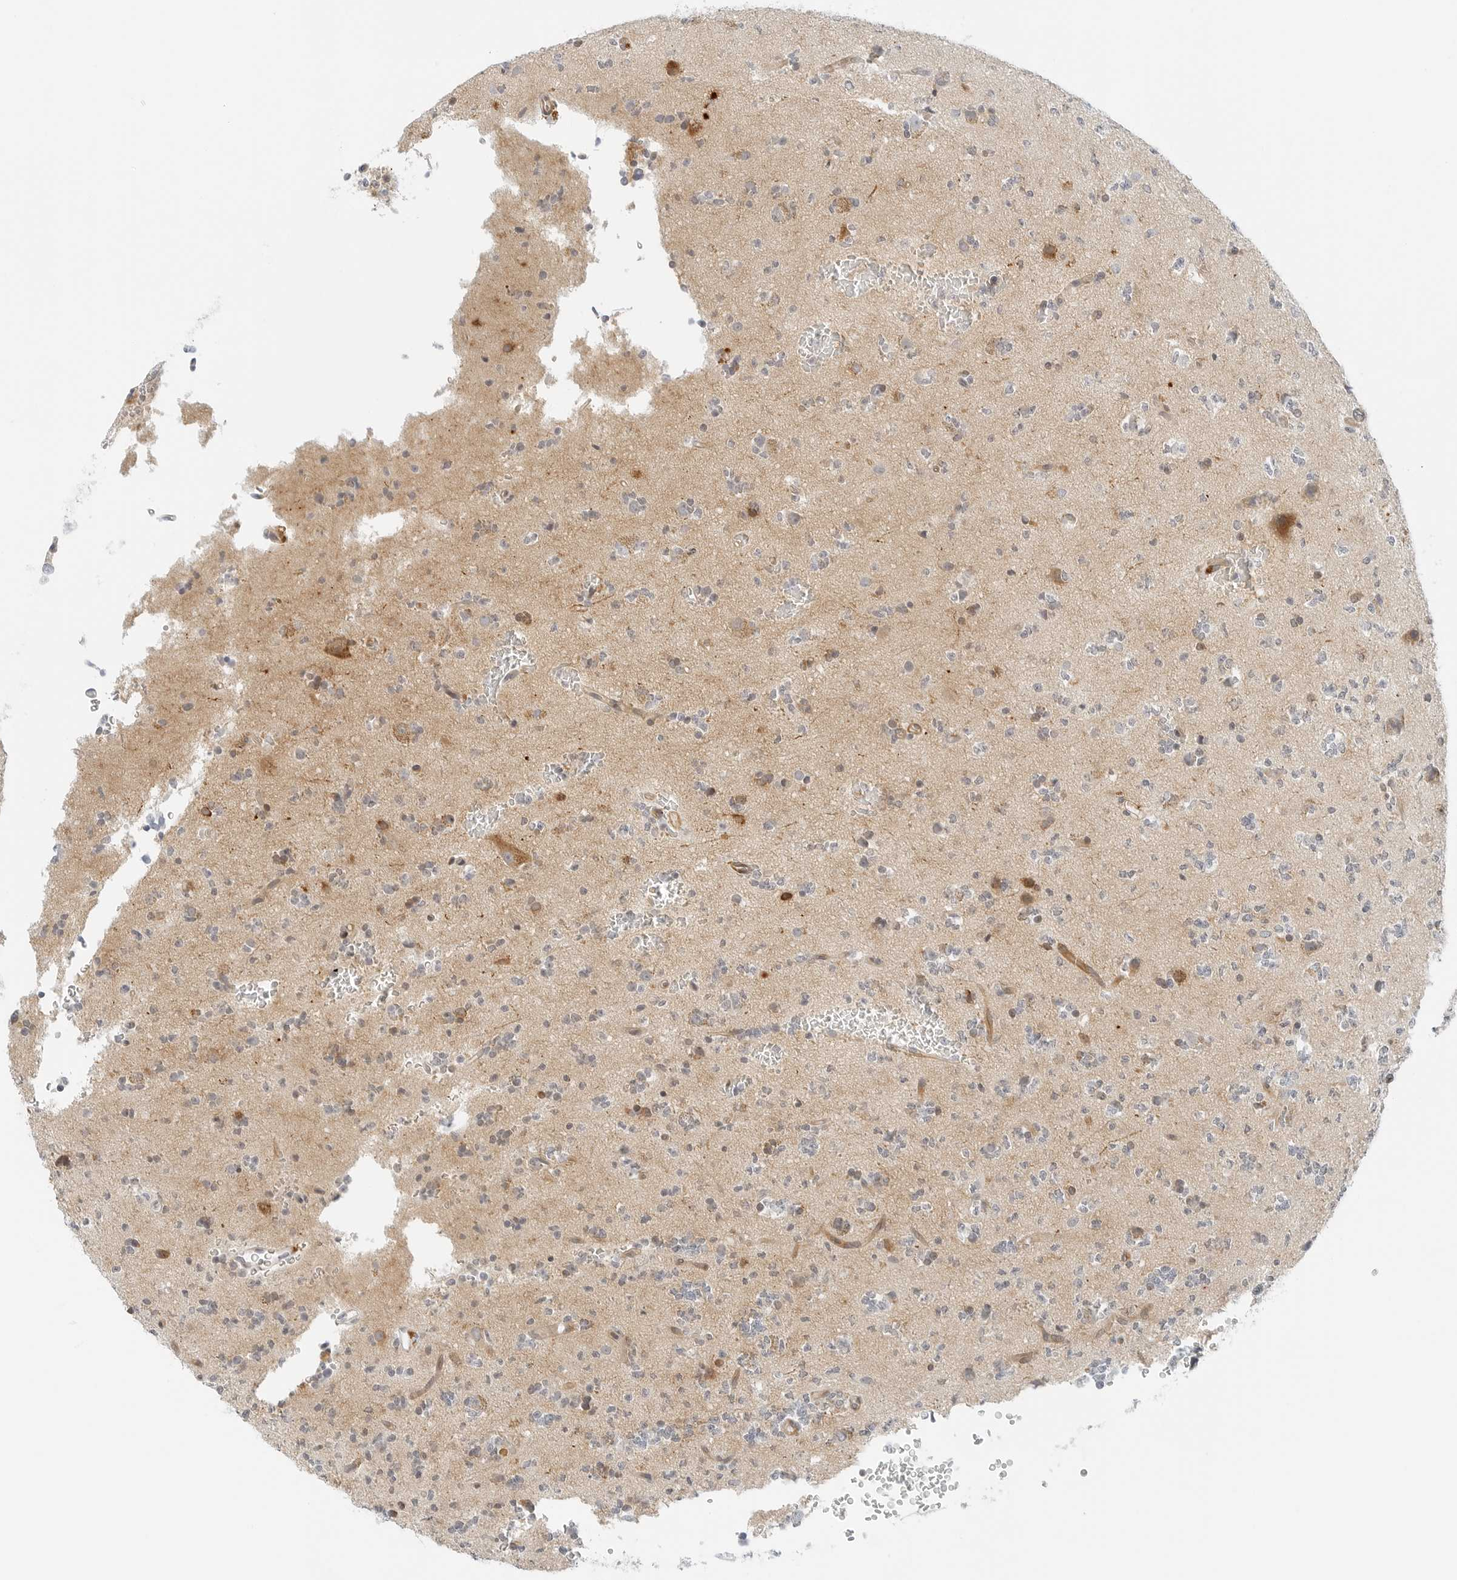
{"staining": {"intensity": "weak", "quantity": "<25%", "location": "cytoplasmic/membranous"}, "tissue": "glioma", "cell_type": "Tumor cells", "image_type": "cancer", "snomed": [{"axis": "morphology", "description": "Glioma, malignant, High grade"}, {"axis": "topography", "description": "Brain"}], "caption": "Immunohistochemical staining of human glioma displays no significant expression in tumor cells.", "gene": "IQCC", "patient": {"sex": "female", "age": 62}}